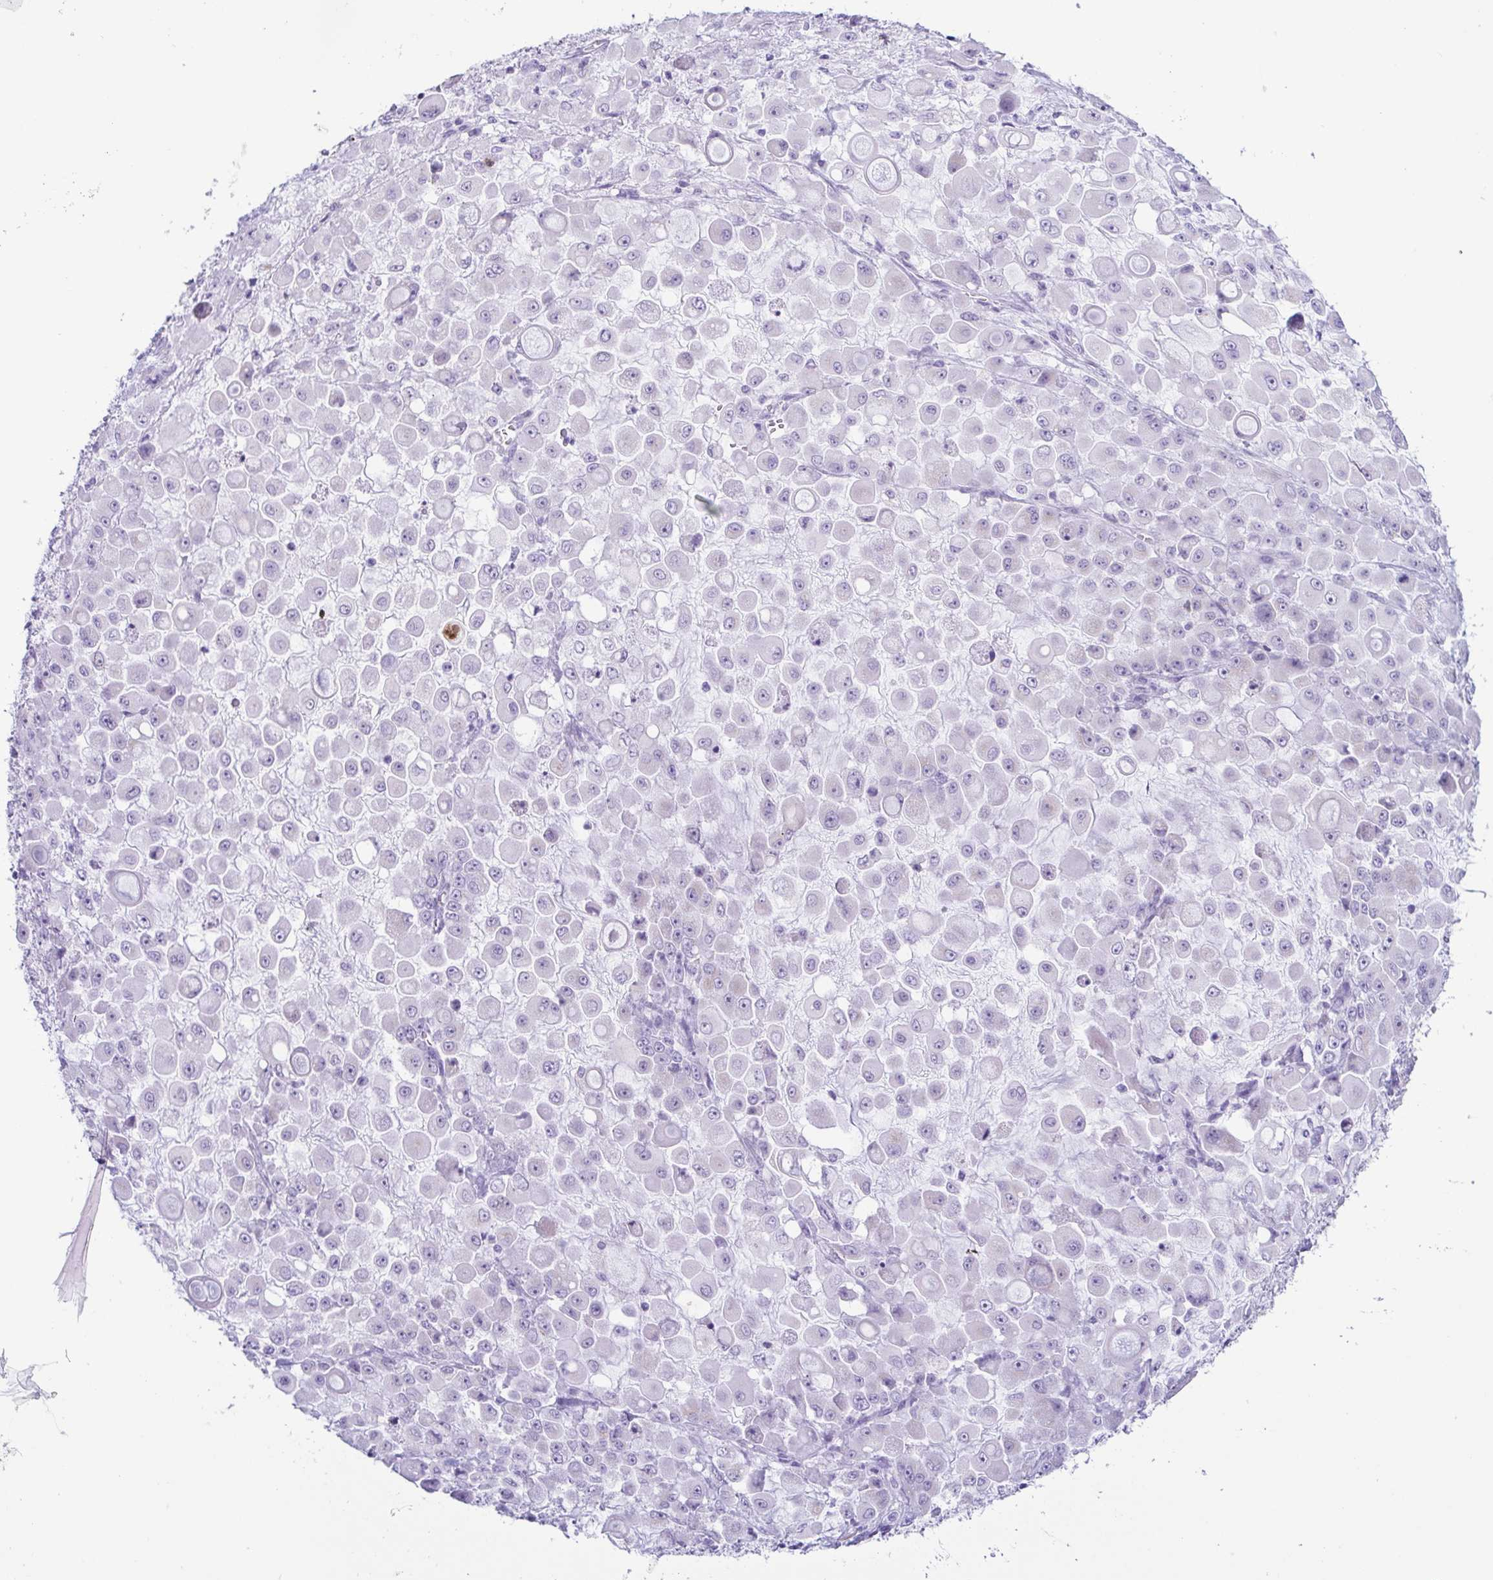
{"staining": {"intensity": "negative", "quantity": "none", "location": "none"}, "tissue": "stomach cancer", "cell_type": "Tumor cells", "image_type": "cancer", "snomed": [{"axis": "morphology", "description": "Adenocarcinoma, NOS"}, {"axis": "topography", "description": "Stomach"}], "caption": "High power microscopy micrograph of an IHC histopathology image of stomach cancer (adenocarcinoma), revealing no significant positivity in tumor cells. (DAB (3,3'-diaminobenzidine) immunohistochemistry, high magnification).", "gene": "AZU1", "patient": {"sex": "female", "age": 76}}